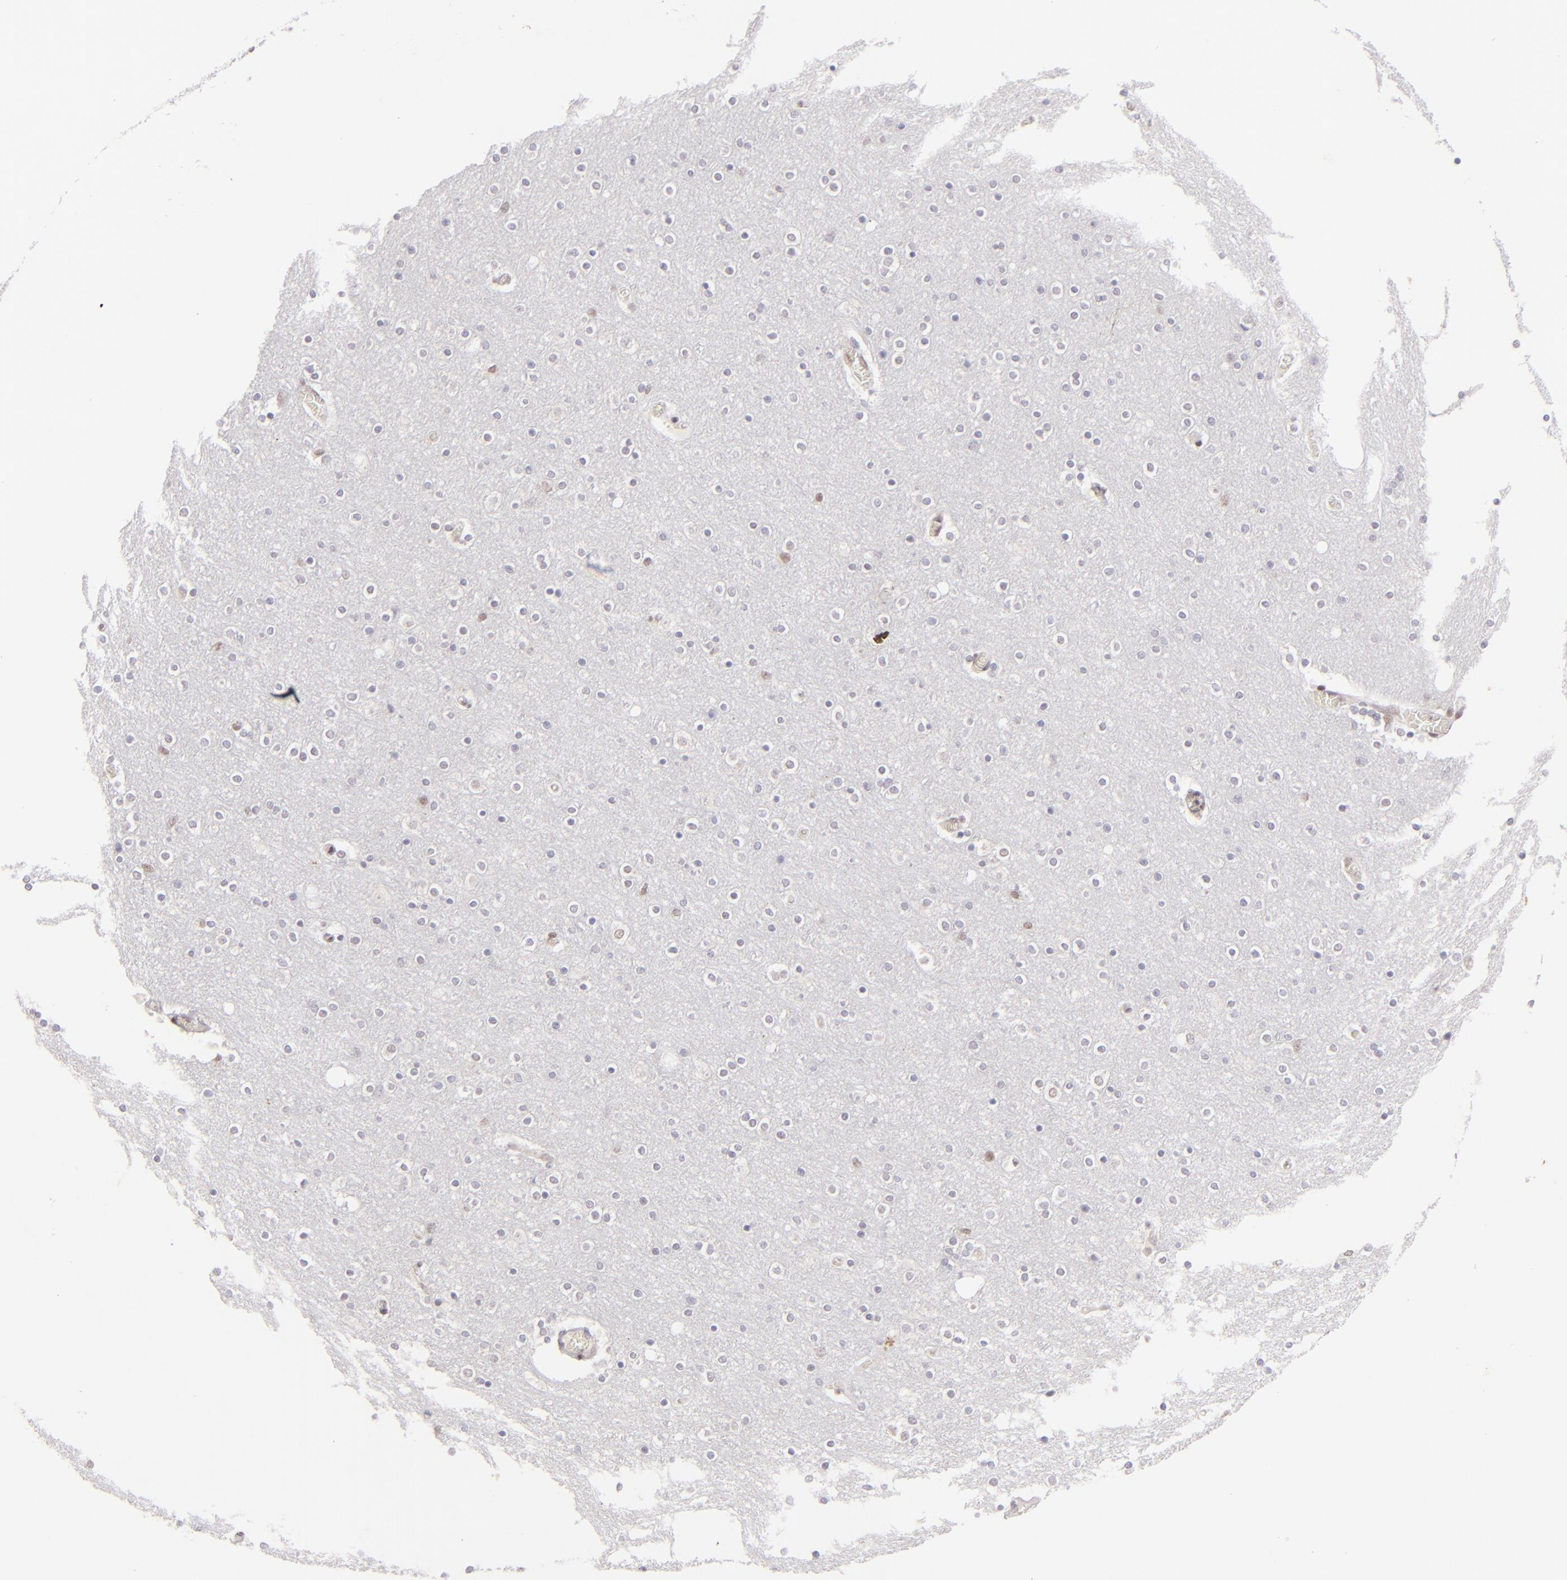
{"staining": {"intensity": "negative", "quantity": "none", "location": "none"}, "tissue": "cerebral cortex", "cell_type": "Endothelial cells", "image_type": "normal", "snomed": [{"axis": "morphology", "description": "Normal tissue, NOS"}, {"axis": "topography", "description": "Cerebral cortex"}], "caption": "This is an immunohistochemistry image of normal cerebral cortex. There is no positivity in endothelial cells.", "gene": "POU2F1", "patient": {"sex": "female", "age": 54}}